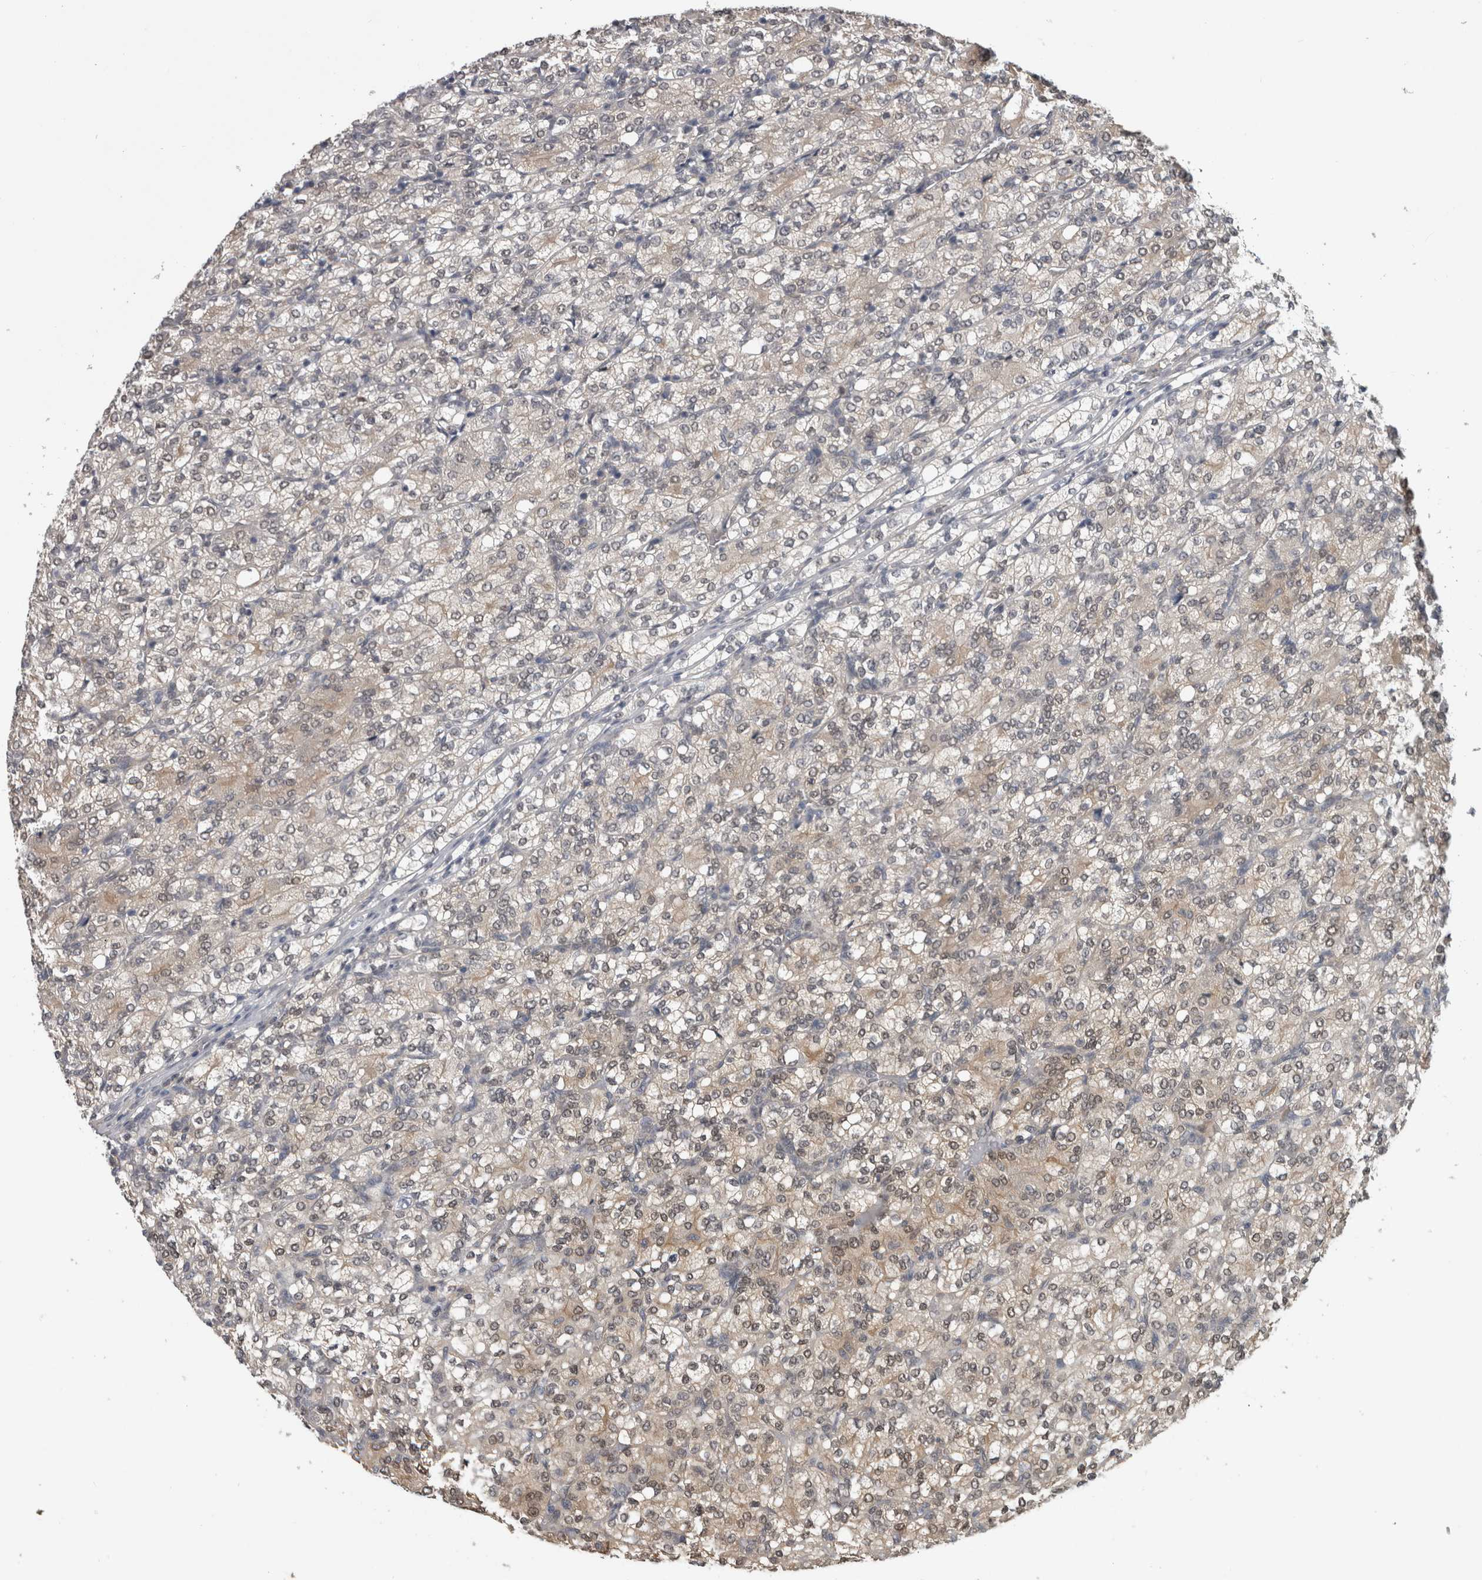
{"staining": {"intensity": "weak", "quantity": "<25%", "location": "cytoplasmic/membranous,nuclear"}, "tissue": "renal cancer", "cell_type": "Tumor cells", "image_type": "cancer", "snomed": [{"axis": "morphology", "description": "Adenocarcinoma, NOS"}, {"axis": "topography", "description": "Kidney"}], "caption": "The immunohistochemistry histopathology image has no significant expression in tumor cells of renal adenocarcinoma tissue.", "gene": "NAPRT", "patient": {"sex": "male", "age": 77}}